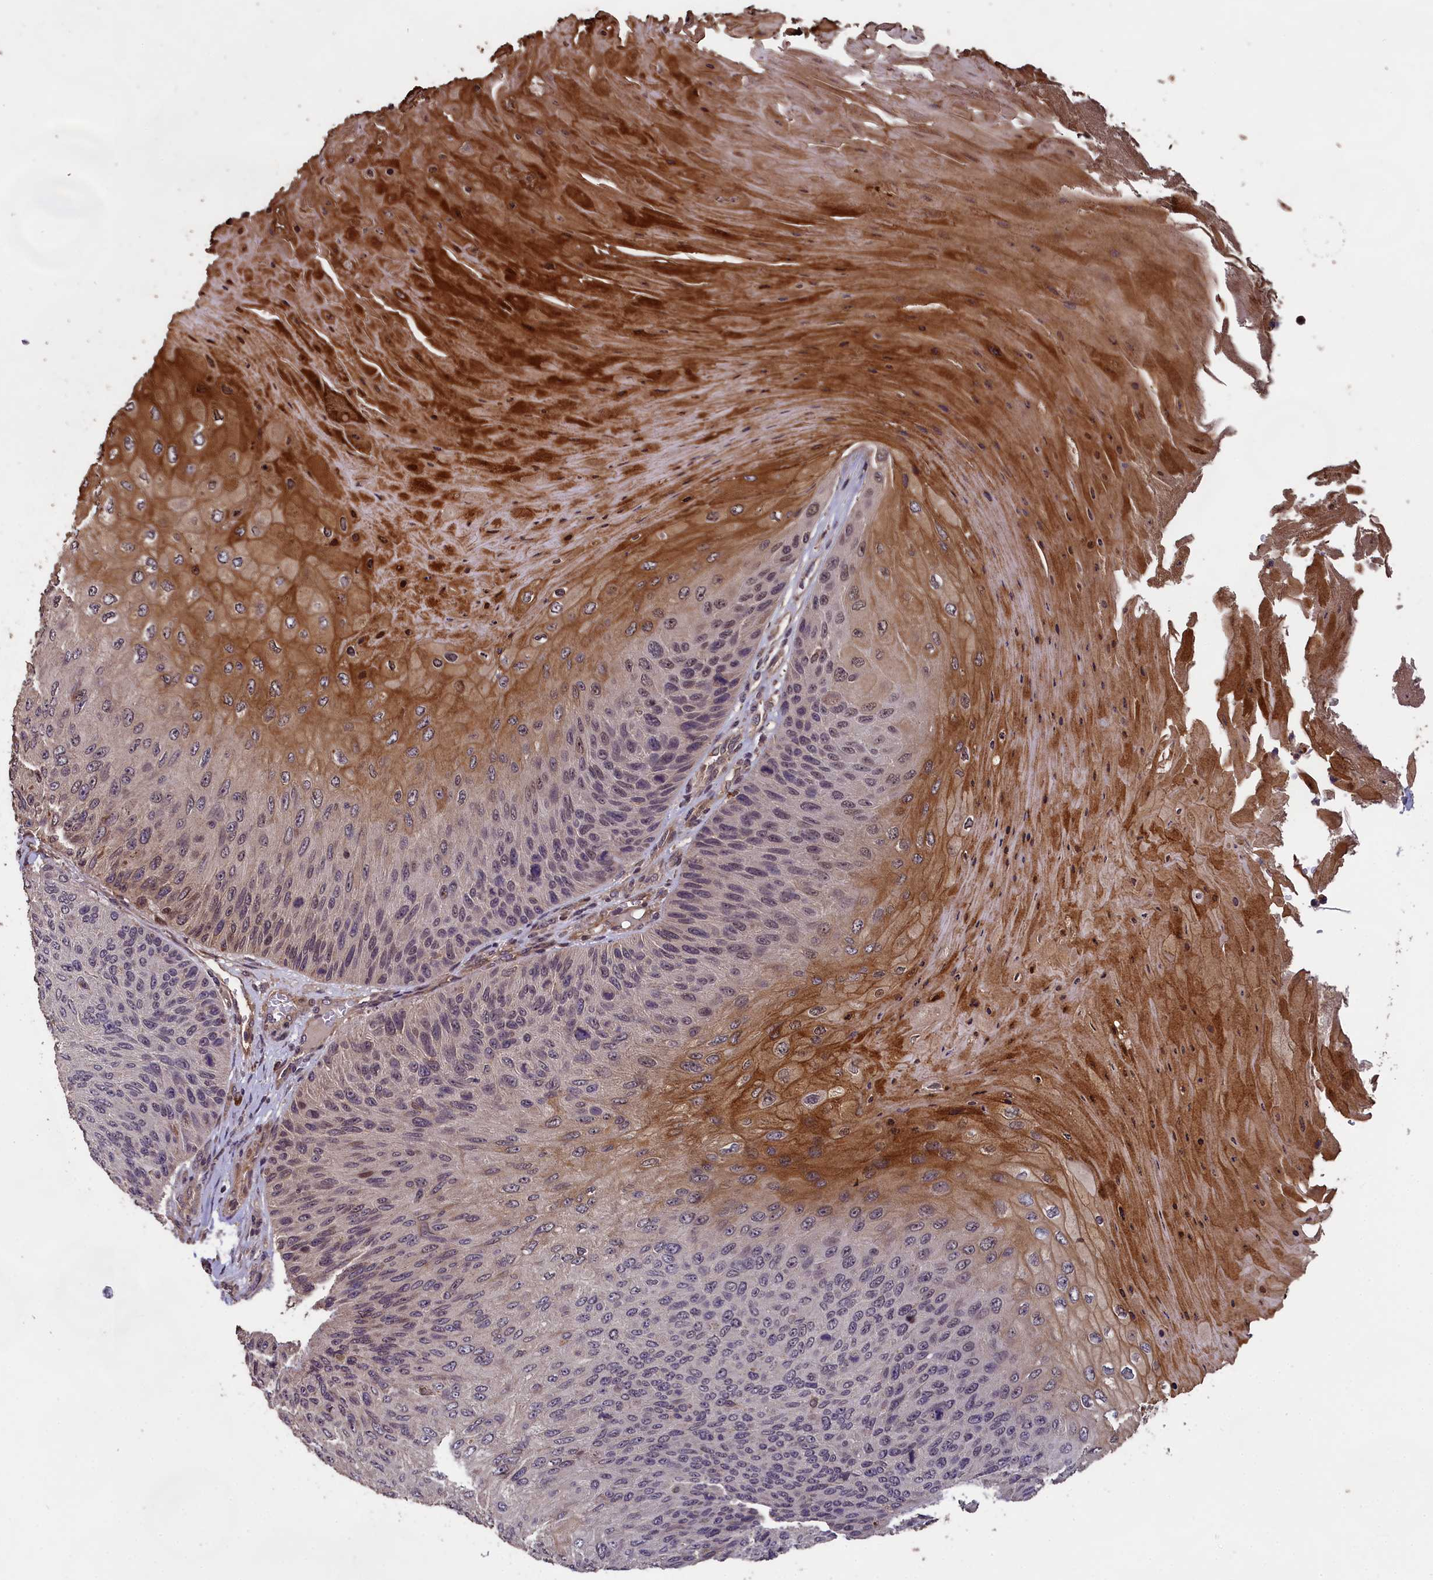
{"staining": {"intensity": "weak", "quantity": "<25%", "location": "nuclear"}, "tissue": "skin cancer", "cell_type": "Tumor cells", "image_type": "cancer", "snomed": [{"axis": "morphology", "description": "Squamous cell carcinoma, NOS"}, {"axis": "topography", "description": "Skin"}], "caption": "Image shows no significant protein expression in tumor cells of skin cancer.", "gene": "CHD9", "patient": {"sex": "female", "age": 88}}